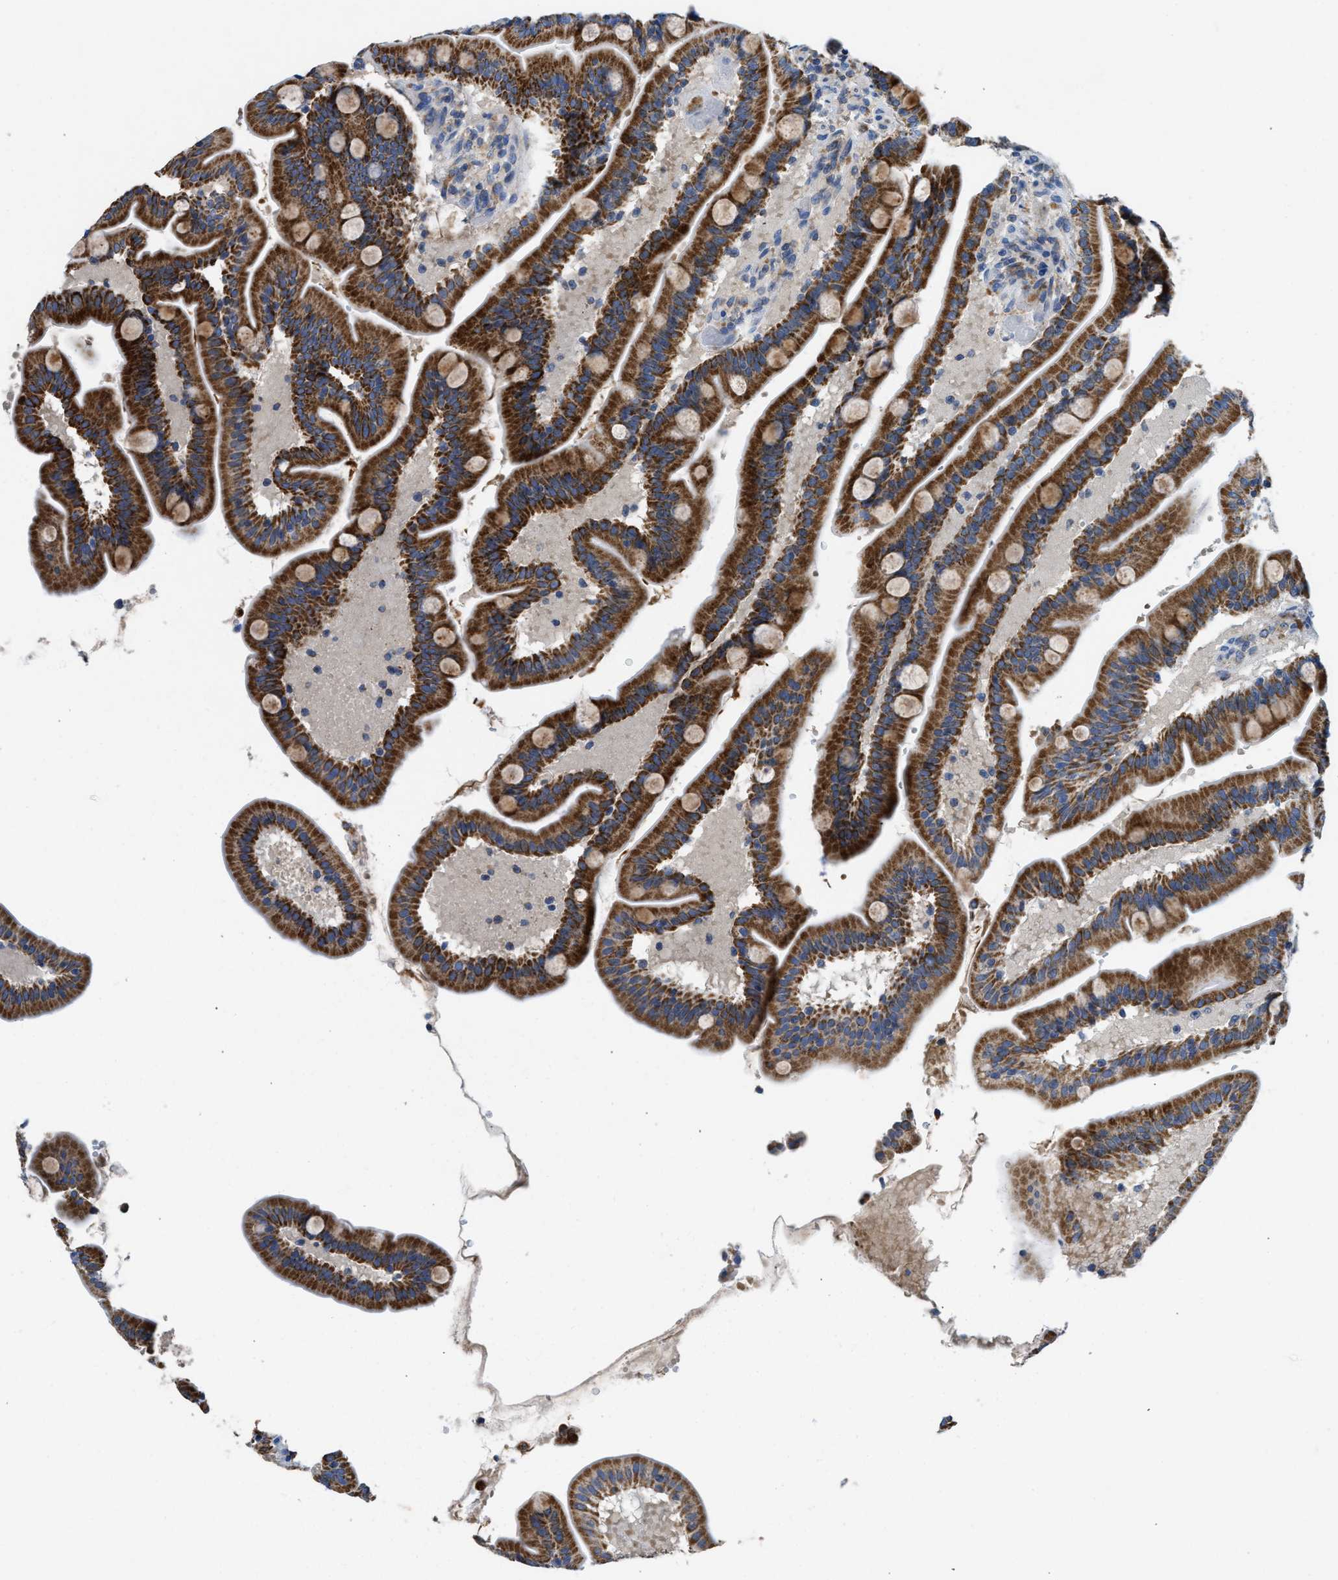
{"staining": {"intensity": "strong", "quantity": ">75%", "location": "cytoplasmic/membranous"}, "tissue": "duodenum", "cell_type": "Glandular cells", "image_type": "normal", "snomed": [{"axis": "morphology", "description": "Normal tissue, NOS"}, {"axis": "topography", "description": "Duodenum"}], "caption": "Approximately >75% of glandular cells in unremarkable duodenum show strong cytoplasmic/membranous protein expression as visualized by brown immunohistochemical staining.", "gene": "SLC25A13", "patient": {"sex": "male", "age": 54}}